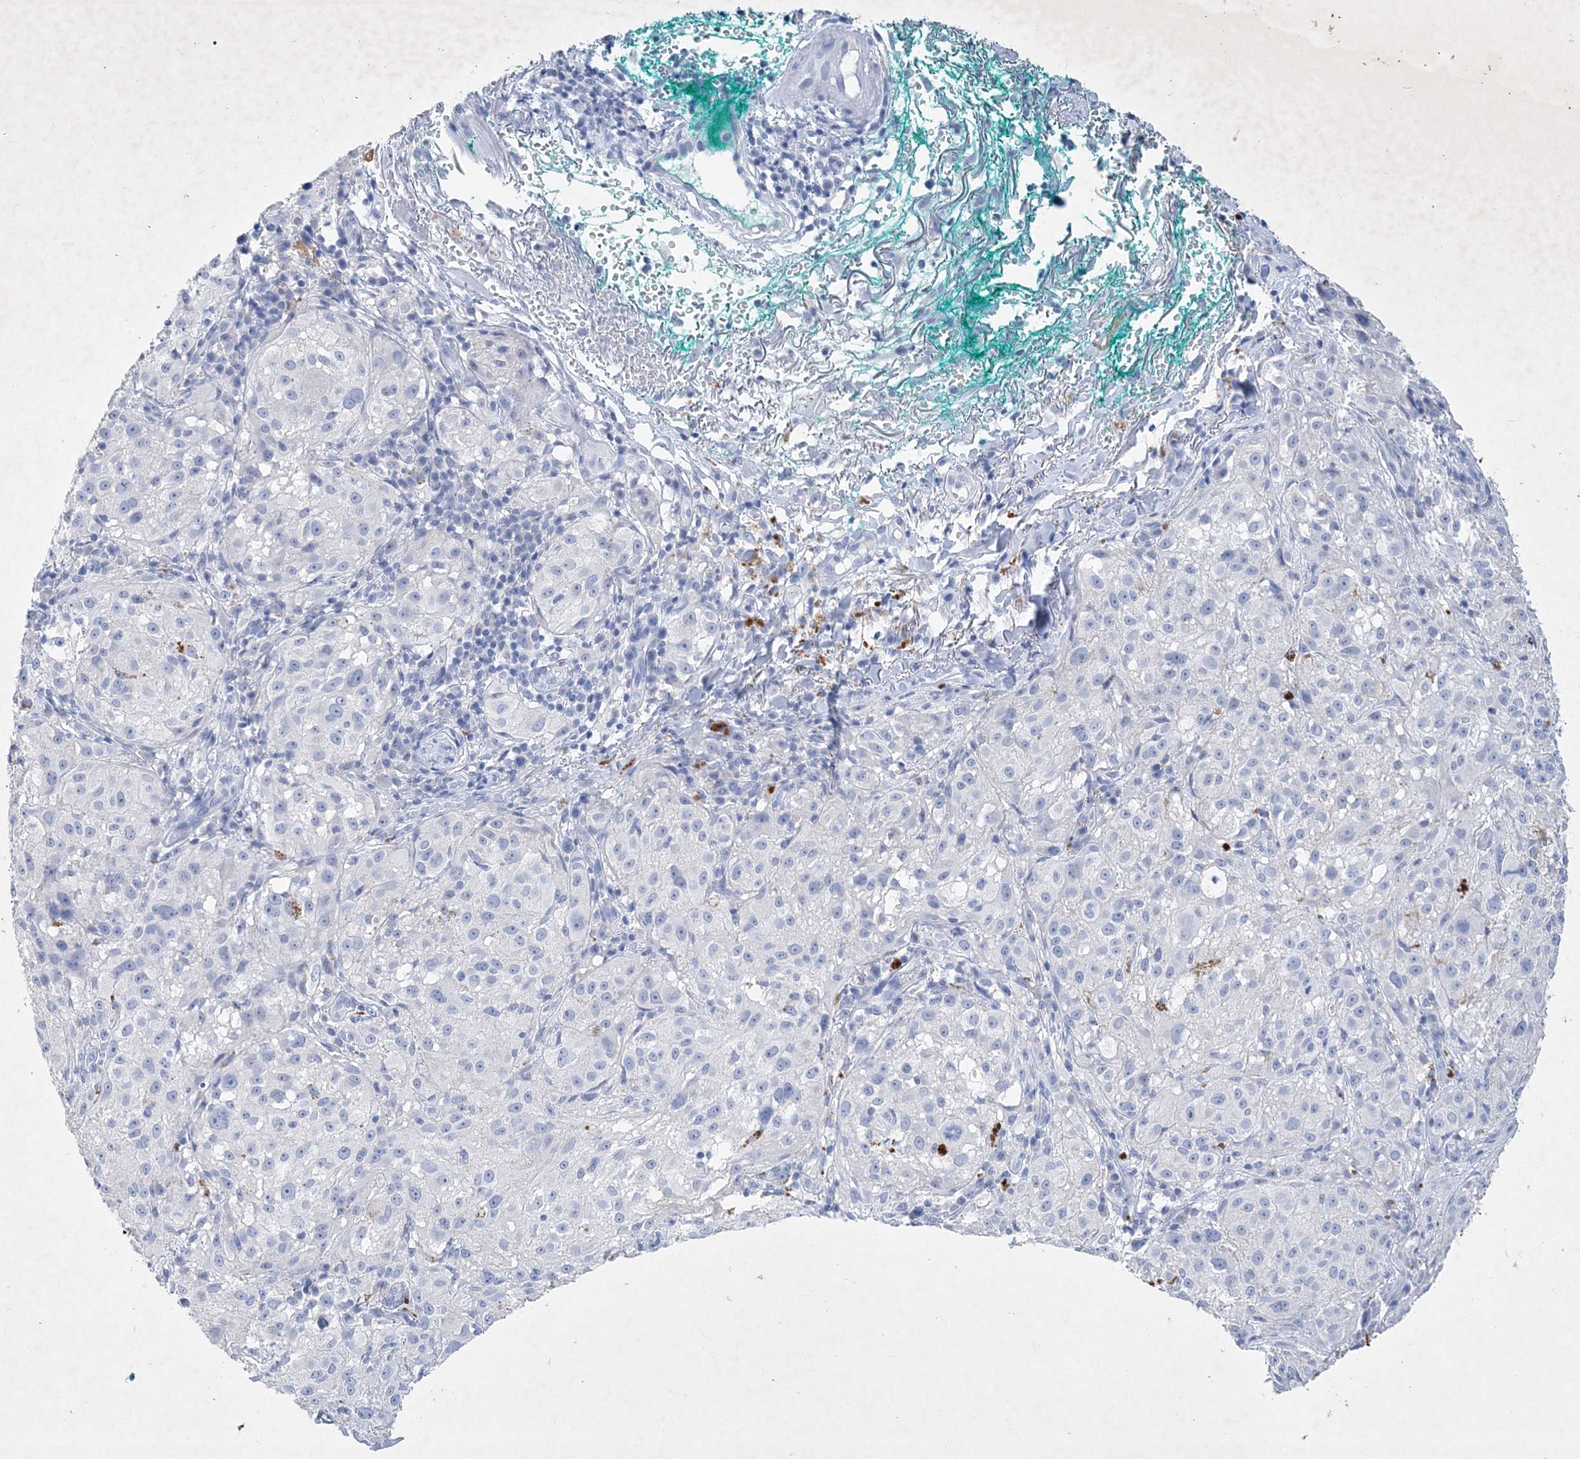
{"staining": {"intensity": "negative", "quantity": "none", "location": "none"}, "tissue": "melanoma", "cell_type": "Tumor cells", "image_type": "cancer", "snomed": [{"axis": "morphology", "description": "Necrosis, NOS"}, {"axis": "morphology", "description": "Malignant melanoma, NOS"}, {"axis": "topography", "description": "Skin"}], "caption": "This is a image of IHC staining of malignant melanoma, which shows no positivity in tumor cells. (Brightfield microscopy of DAB (3,3'-diaminobenzidine) IHC at high magnification).", "gene": "COPS8", "patient": {"sex": "female", "age": 87}}